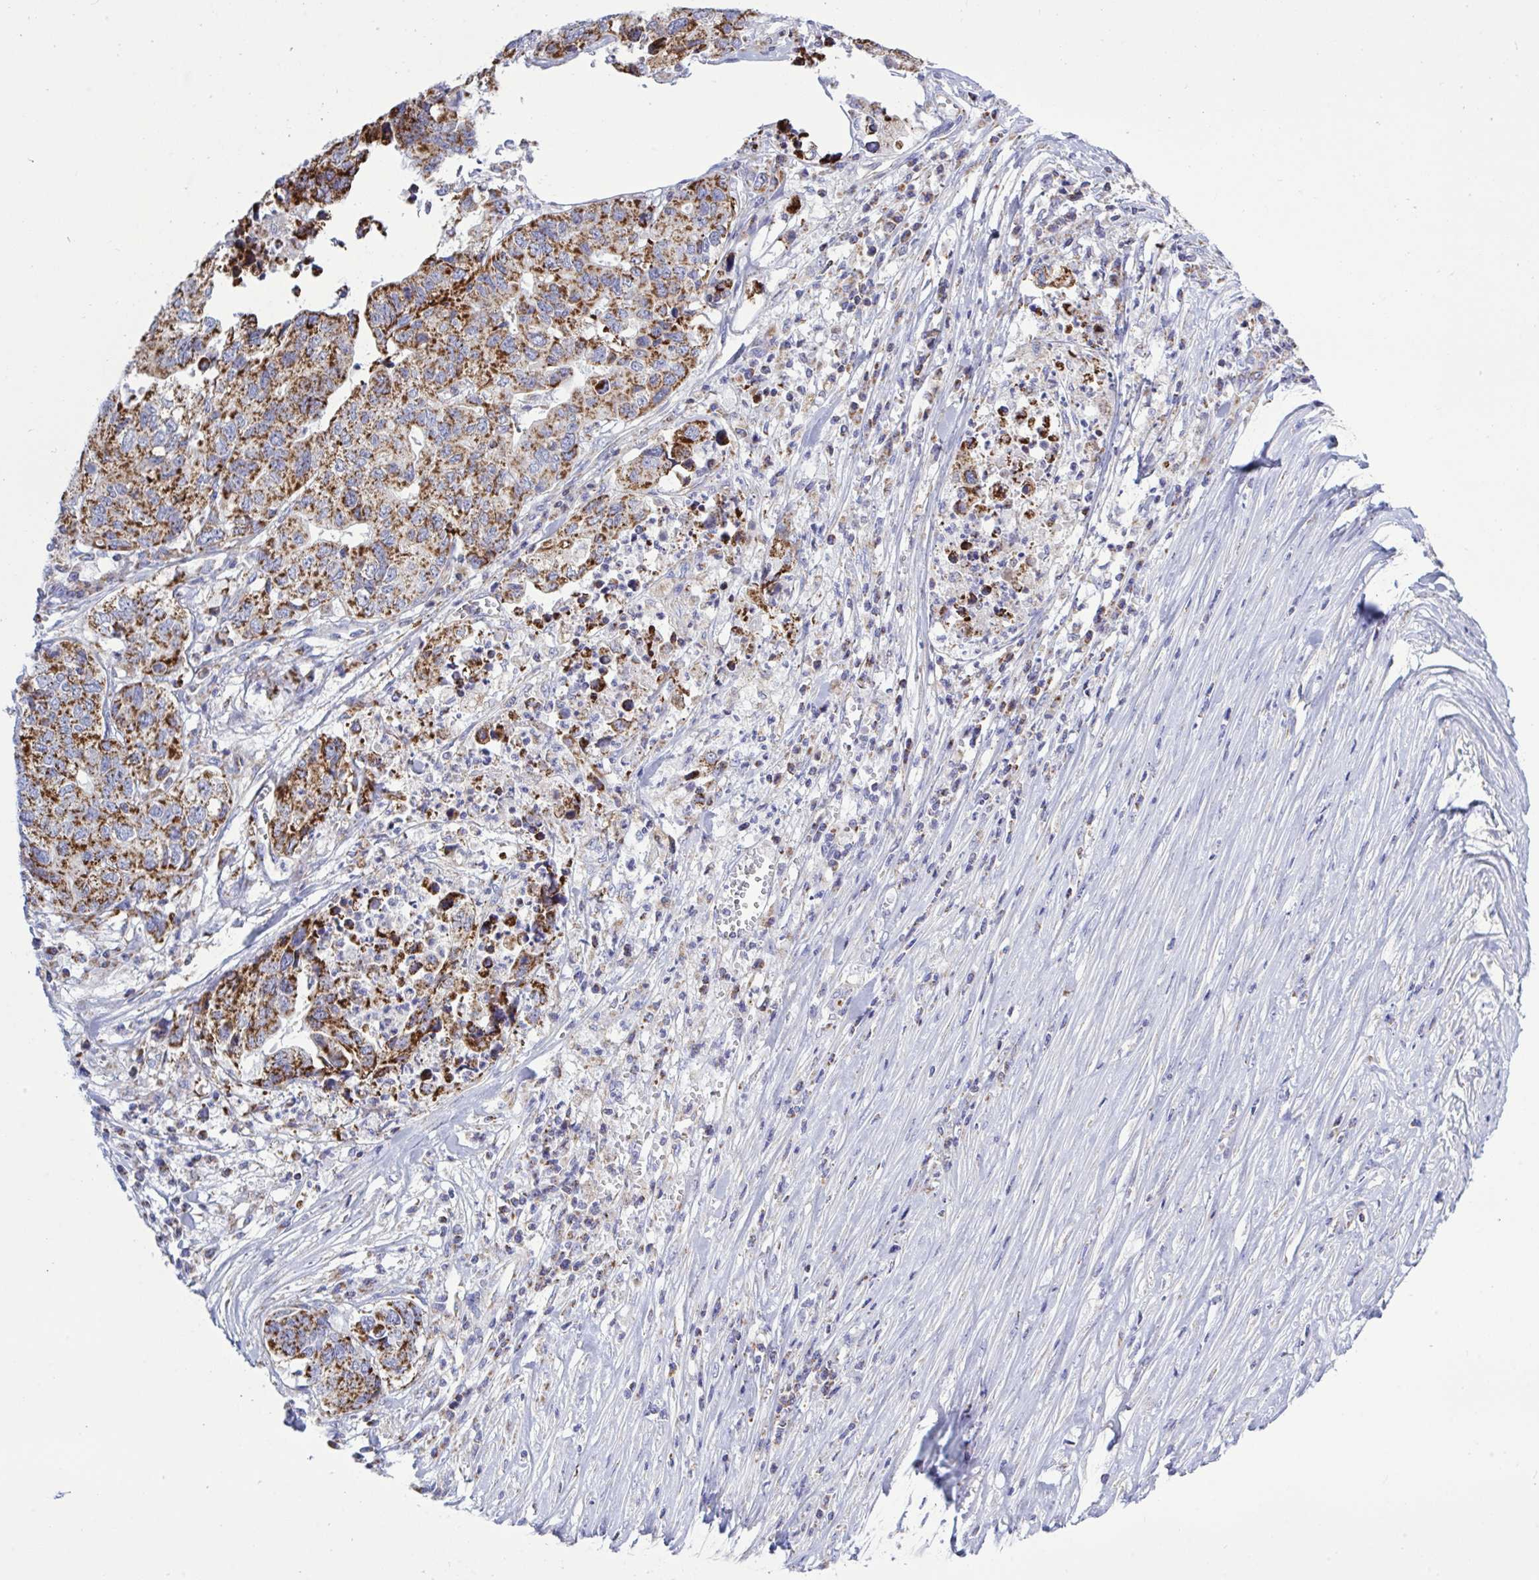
{"staining": {"intensity": "strong", "quantity": ">75%", "location": "cytoplasmic/membranous"}, "tissue": "stomach cancer", "cell_type": "Tumor cells", "image_type": "cancer", "snomed": [{"axis": "morphology", "description": "Adenocarcinoma, NOS"}, {"axis": "topography", "description": "Stomach, upper"}], "caption": "Immunohistochemistry (DAB) staining of human adenocarcinoma (stomach) displays strong cytoplasmic/membranous protein positivity in about >75% of tumor cells.", "gene": "HSPE1", "patient": {"sex": "female", "age": 67}}